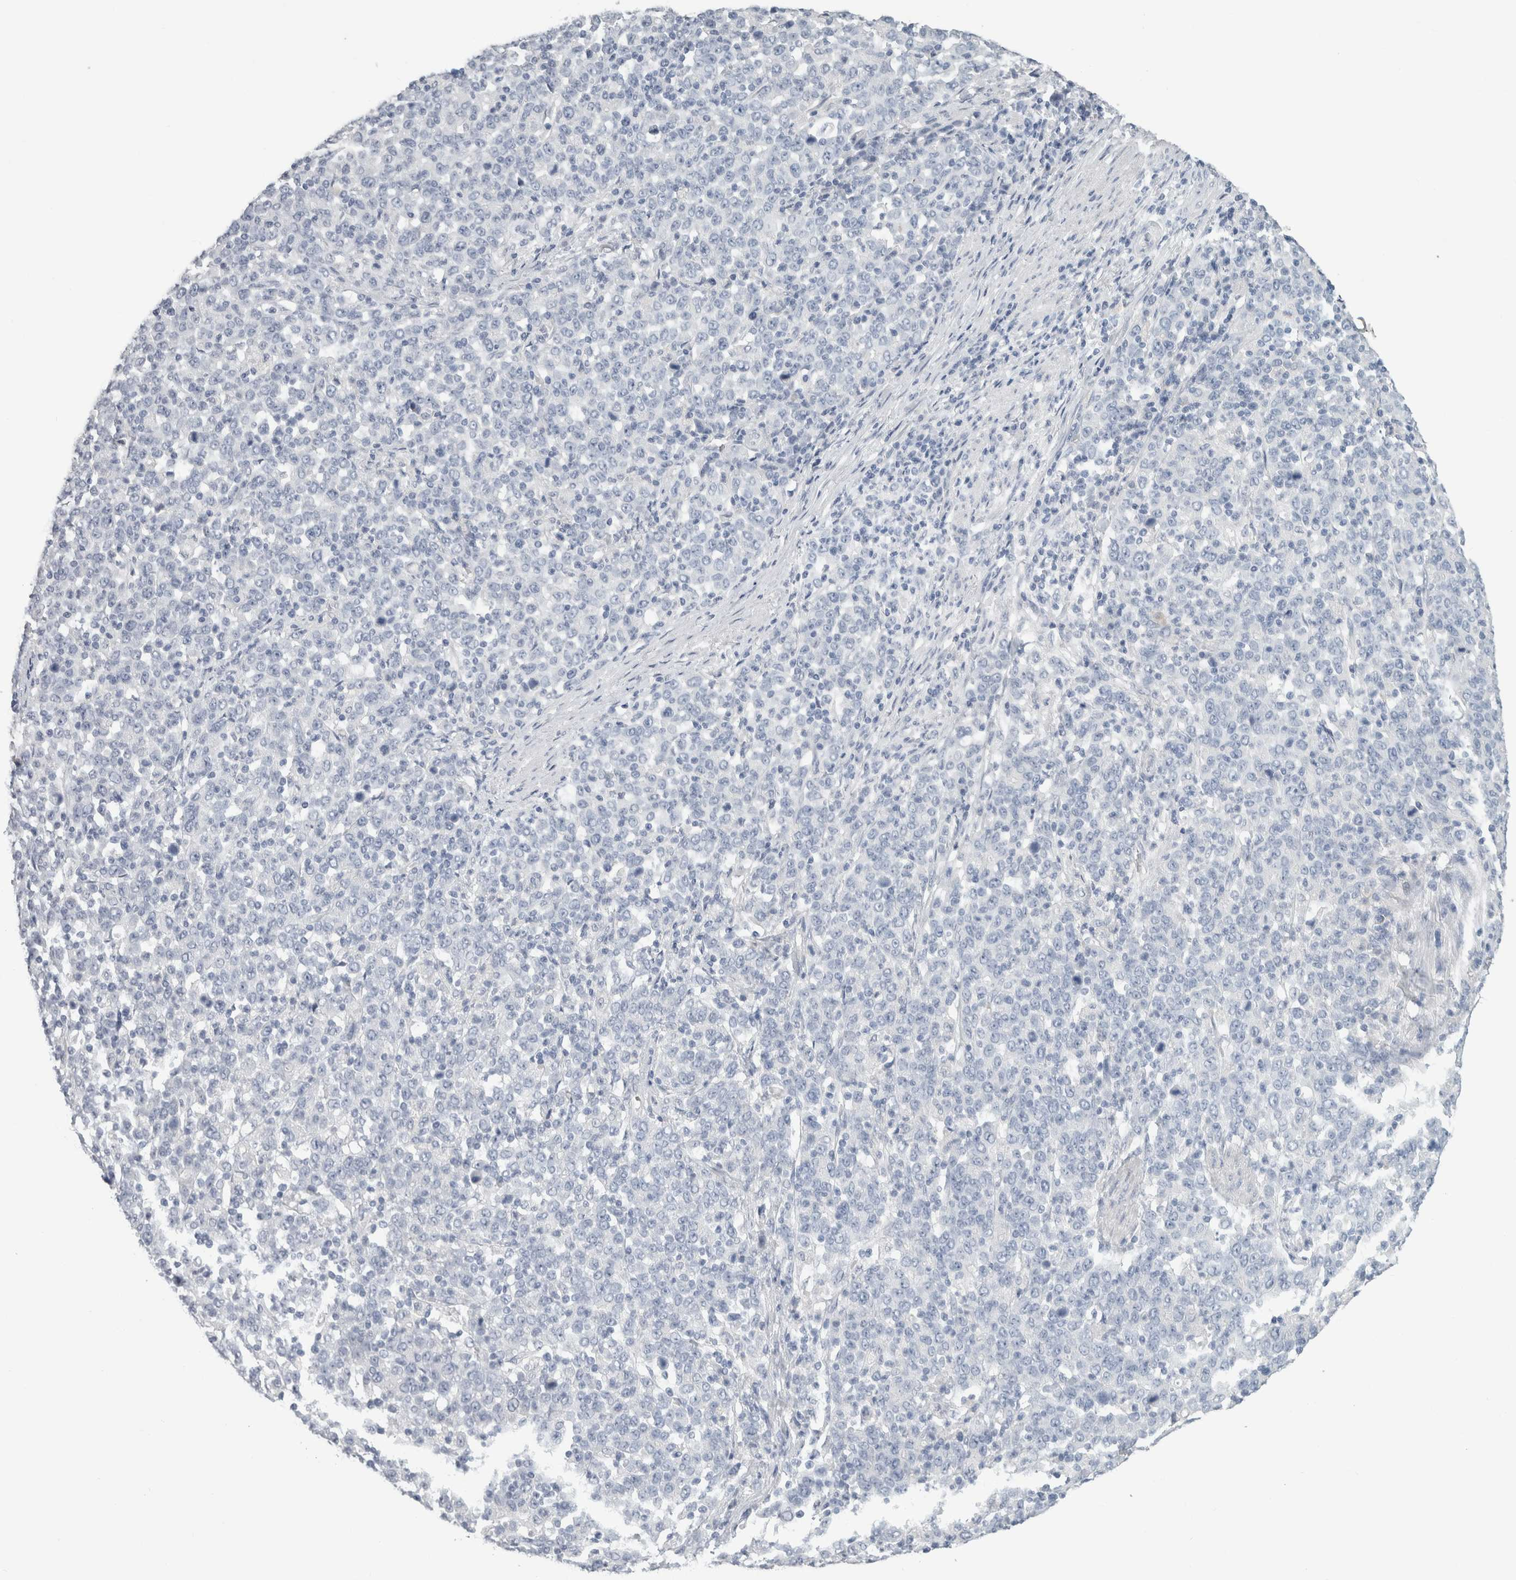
{"staining": {"intensity": "negative", "quantity": "none", "location": "none"}, "tissue": "stomach cancer", "cell_type": "Tumor cells", "image_type": "cancer", "snomed": [{"axis": "morphology", "description": "Adenocarcinoma, NOS"}, {"axis": "topography", "description": "Stomach, upper"}], "caption": "Tumor cells are negative for protein expression in human stomach cancer (adenocarcinoma).", "gene": "SLC6A1", "patient": {"sex": "male", "age": 69}}